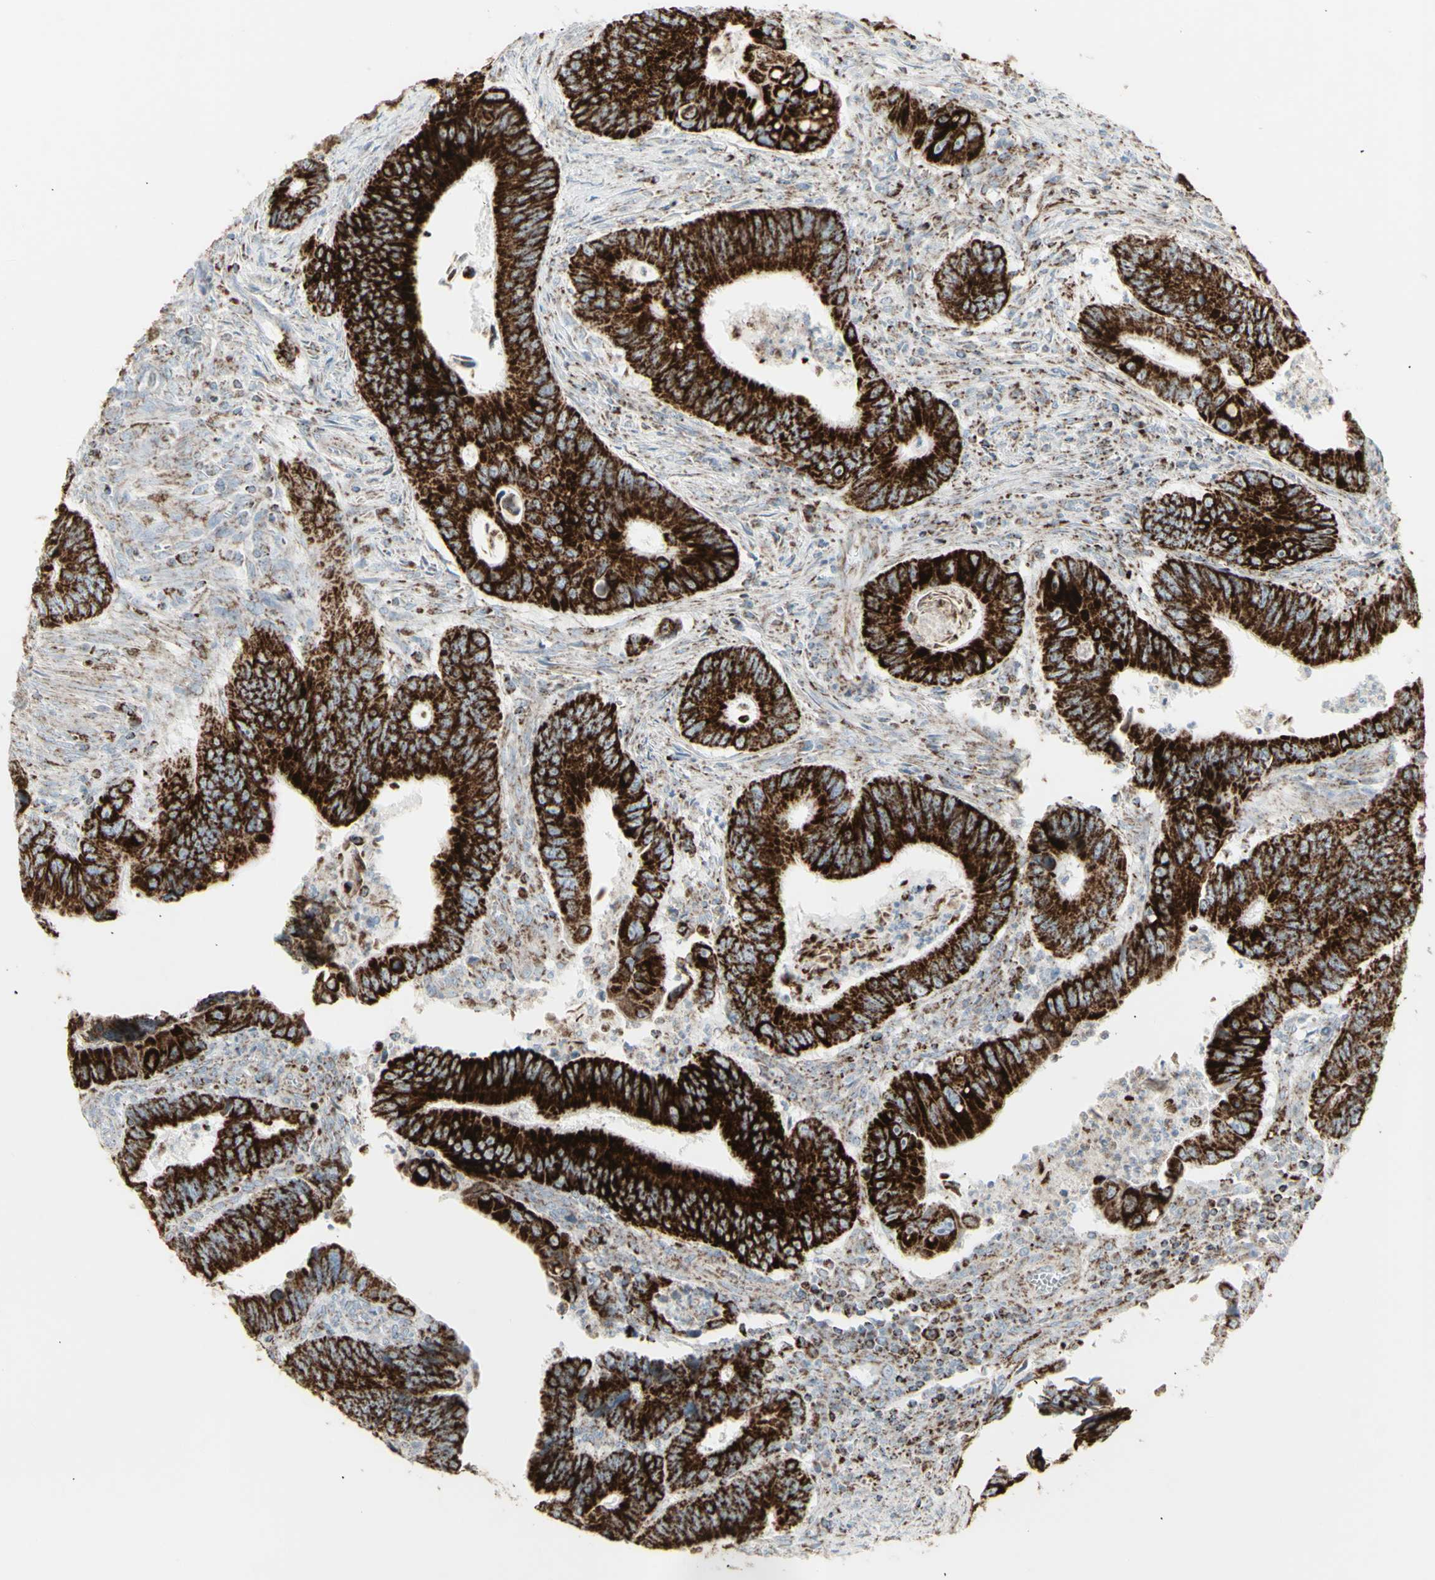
{"staining": {"intensity": "strong", "quantity": ">75%", "location": "cytoplasmic/membranous"}, "tissue": "colorectal cancer", "cell_type": "Tumor cells", "image_type": "cancer", "snomed": [{"axis": "morphology", "description": "Inflammation, NOS"}, {"axis": "morphology", "description": "Adenocarcinoma, NOS"}, {"axis": "topography", "description": "Colon"}], "caption": "There is high levels of strong cytoplasmic/membranous expression in tumor cells of colorectal cancer, as demonstrated by immunohistochemical staining (brown color).", "gene": "PLGRKT", "patient": {"sex": "male", "age": 72}}